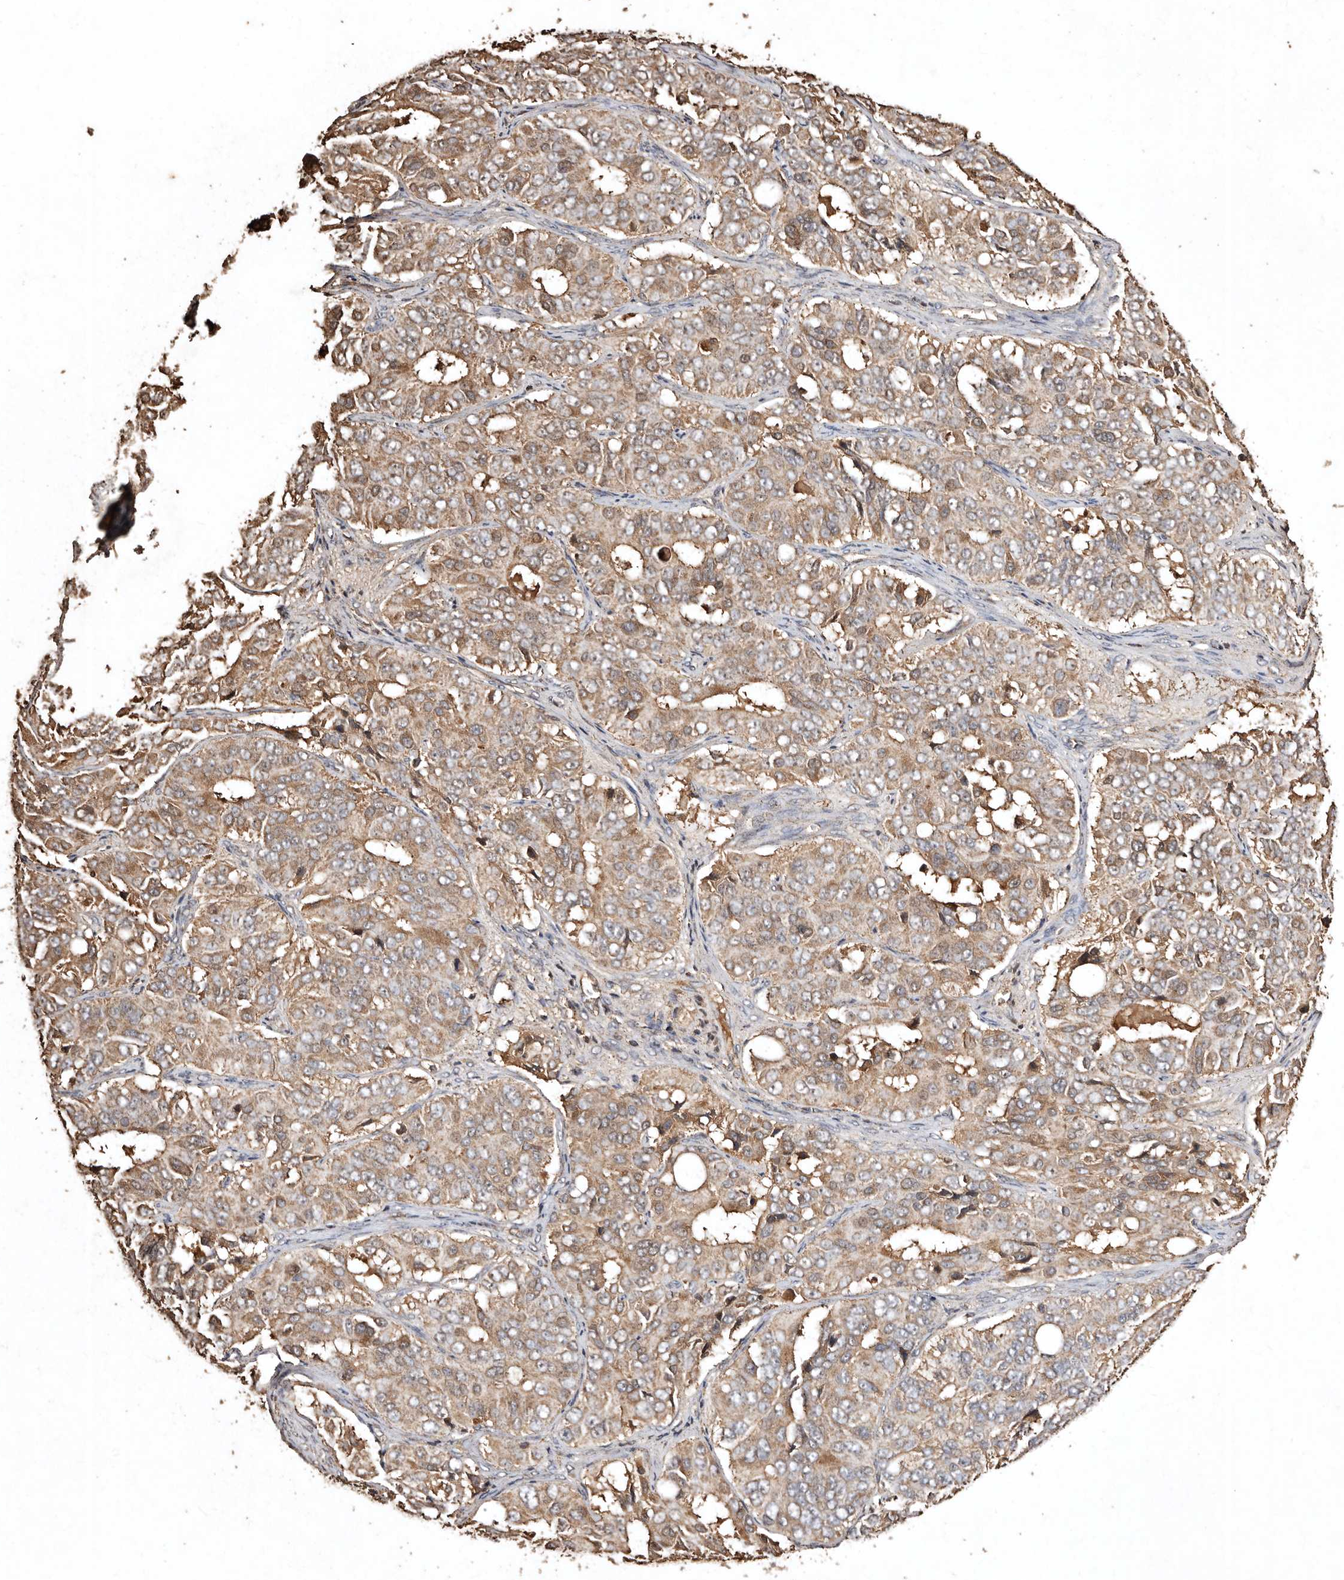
{"staining": {"intensity": "moderate", "quantity": ">75%", "location": "cytoplasmic/membranous"}, "tissue": "ovarian cancer", "cell_type": "Tumor cells", "image_type": "cancer", "snomed": [{"axis": "morphology", "description": "Carcinoma, endometroid"}, {"axis": "topography", "description": "Ovary"}], "caption": "The image shows a brown stain indicating the presence of a protein in the cytoplasmic/membranous of tumor cells in endometroid carcinoma (ovarian).", "gene": "FARS2", "patient": {"sex": "female", "age": 51}}